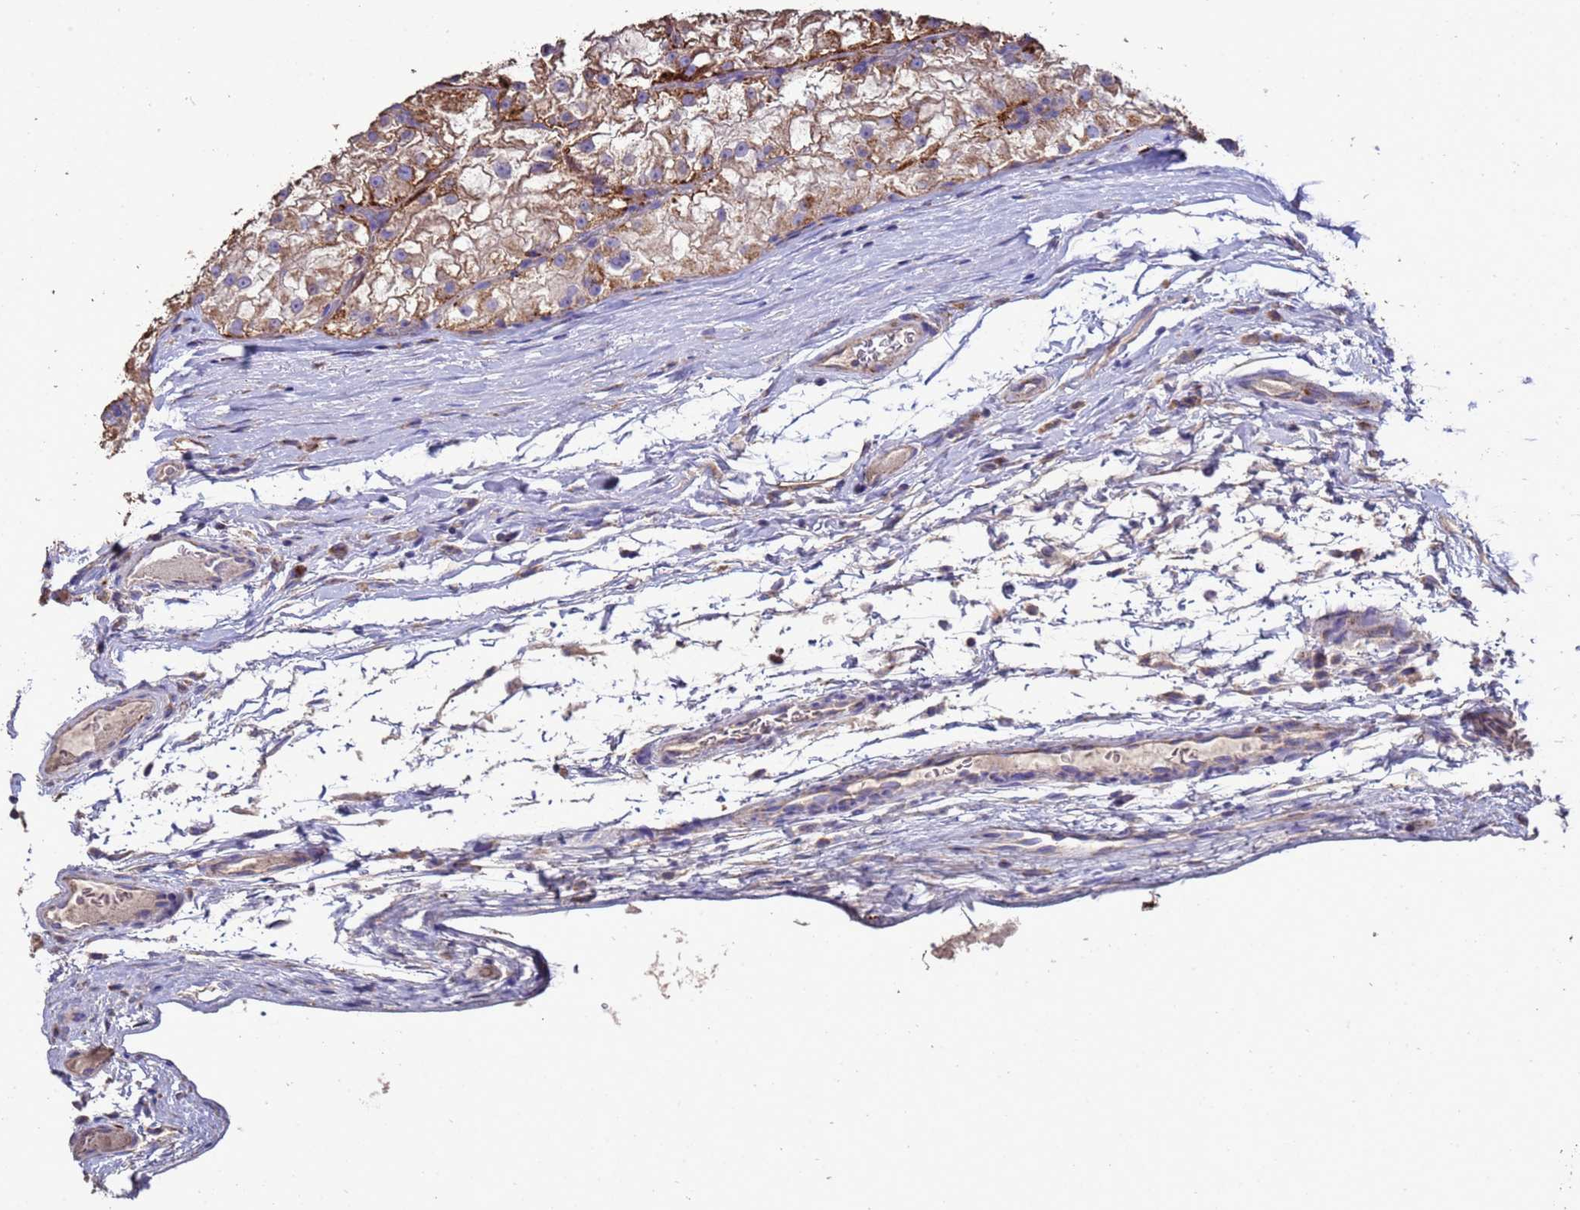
{"staining": {"intensity": "strong", "quantity": ">75%", "location": "cytoplasmic/membranous"}, "tissue": "renal cancer", "cell_type": "Tumor cells", "image_type": "cancer", "snomed": [{"axis": "morphology", "description": "Adenocarcinoma, NOS"}, {"axis": "topography", "description": "Kidney"}], "caption": "A photomicrograph showing strong cytoplasmic/membranous expression in approximately >75% of tumor cells in renal cancer, as visualized by brown immunohistochemical staining.", "gene": "ZNFX1", "patient": {"sex": "female", "age": 72}}